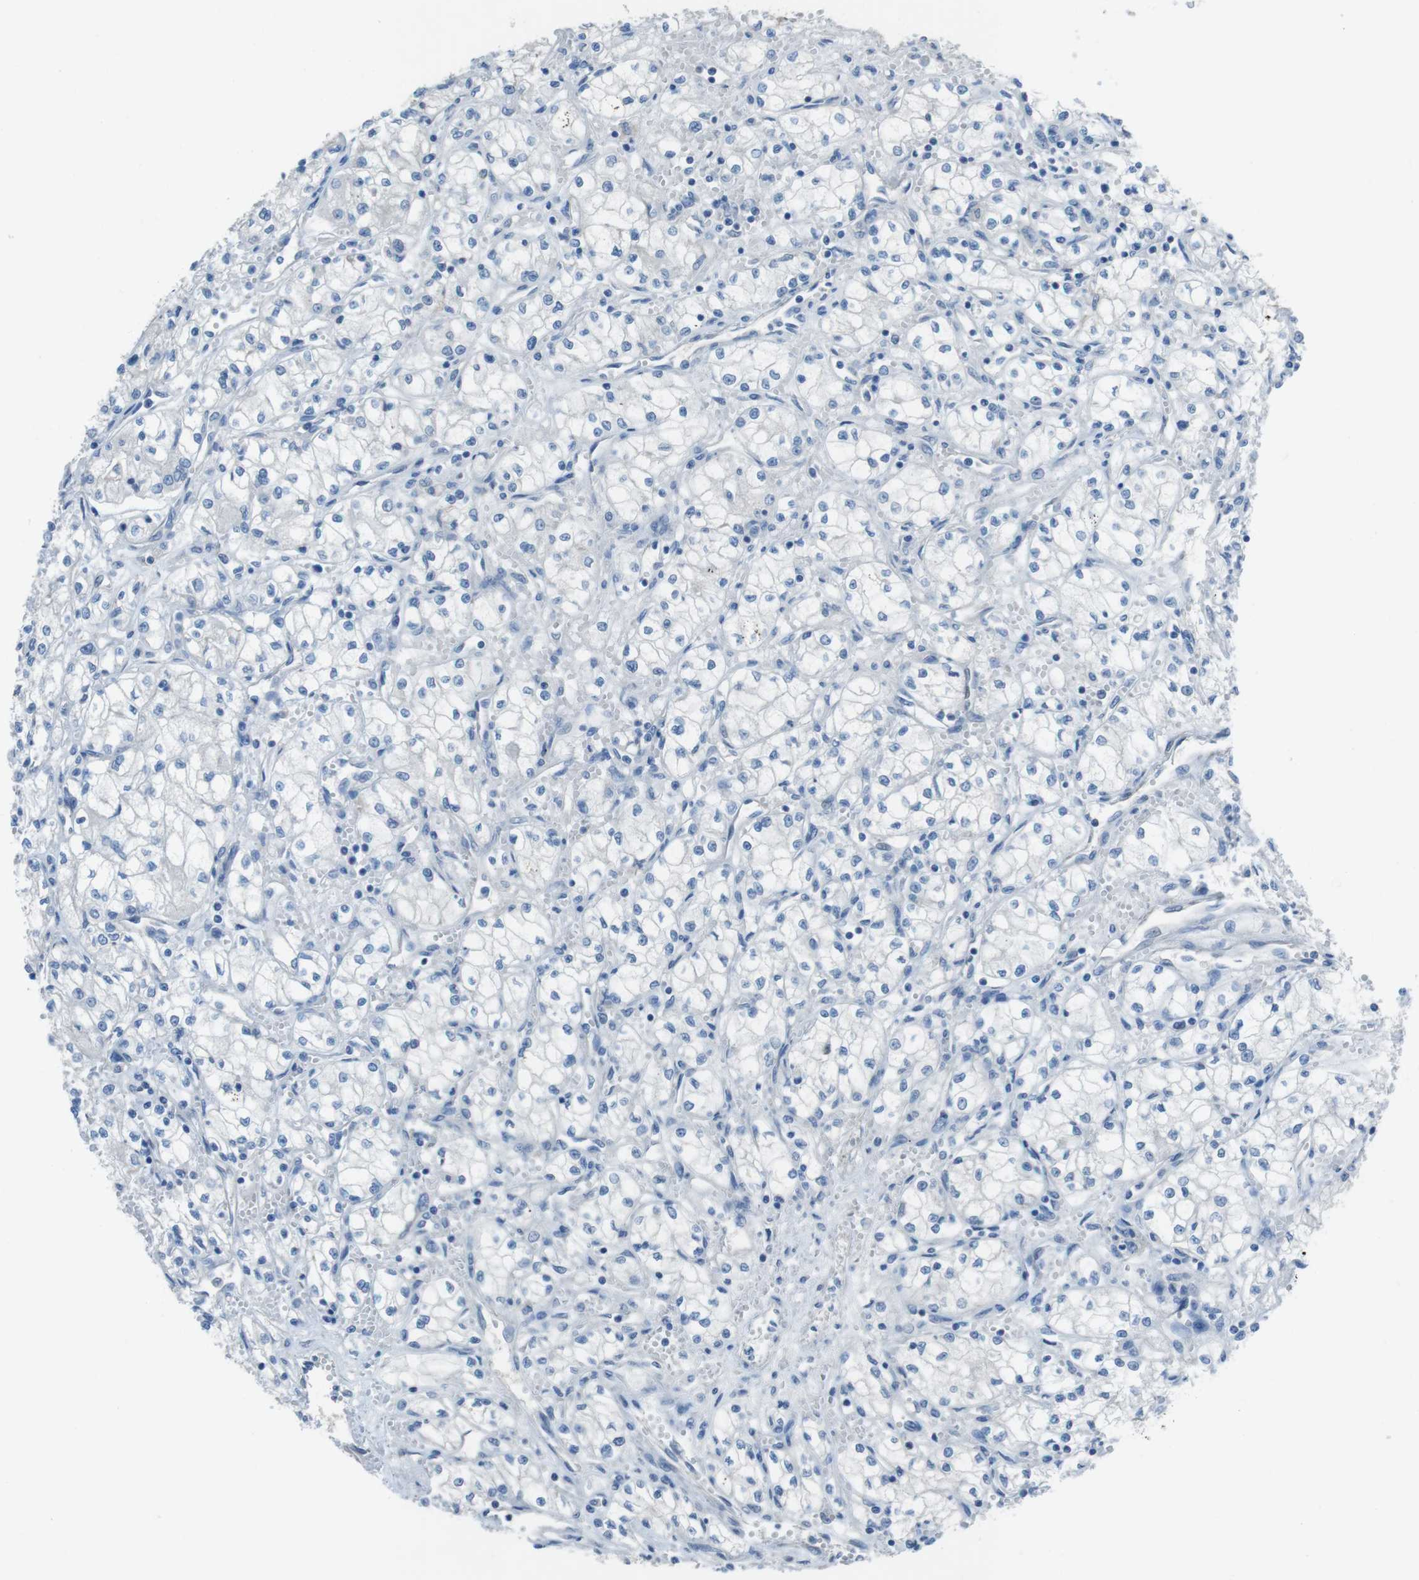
{"staining": {"intensity": "negative", "quantity": "none", "location": "none"}, "tissue": "renal cancer", "cell_type": "Tumor cells", "image_type": "cancer", "snomed": [{"axis": "morphology", "description": "Normal tissue, NOS"}, {"axis": "morphology", "description": "Adenocarcinoma, NOS"}, {"axis": "topography", "description": "Kidney"}], "caption": "High magnification brightfield microscopy of renal cancer (adenocarcinoma) stained with DAB (3,3'-diaminobenzidine) (brown) and counterstained with hematoxylin (blue): tumor cells show no significant staining.", "gene": "CYP2C8", "patient": {"sex": "male", "age": 59}}